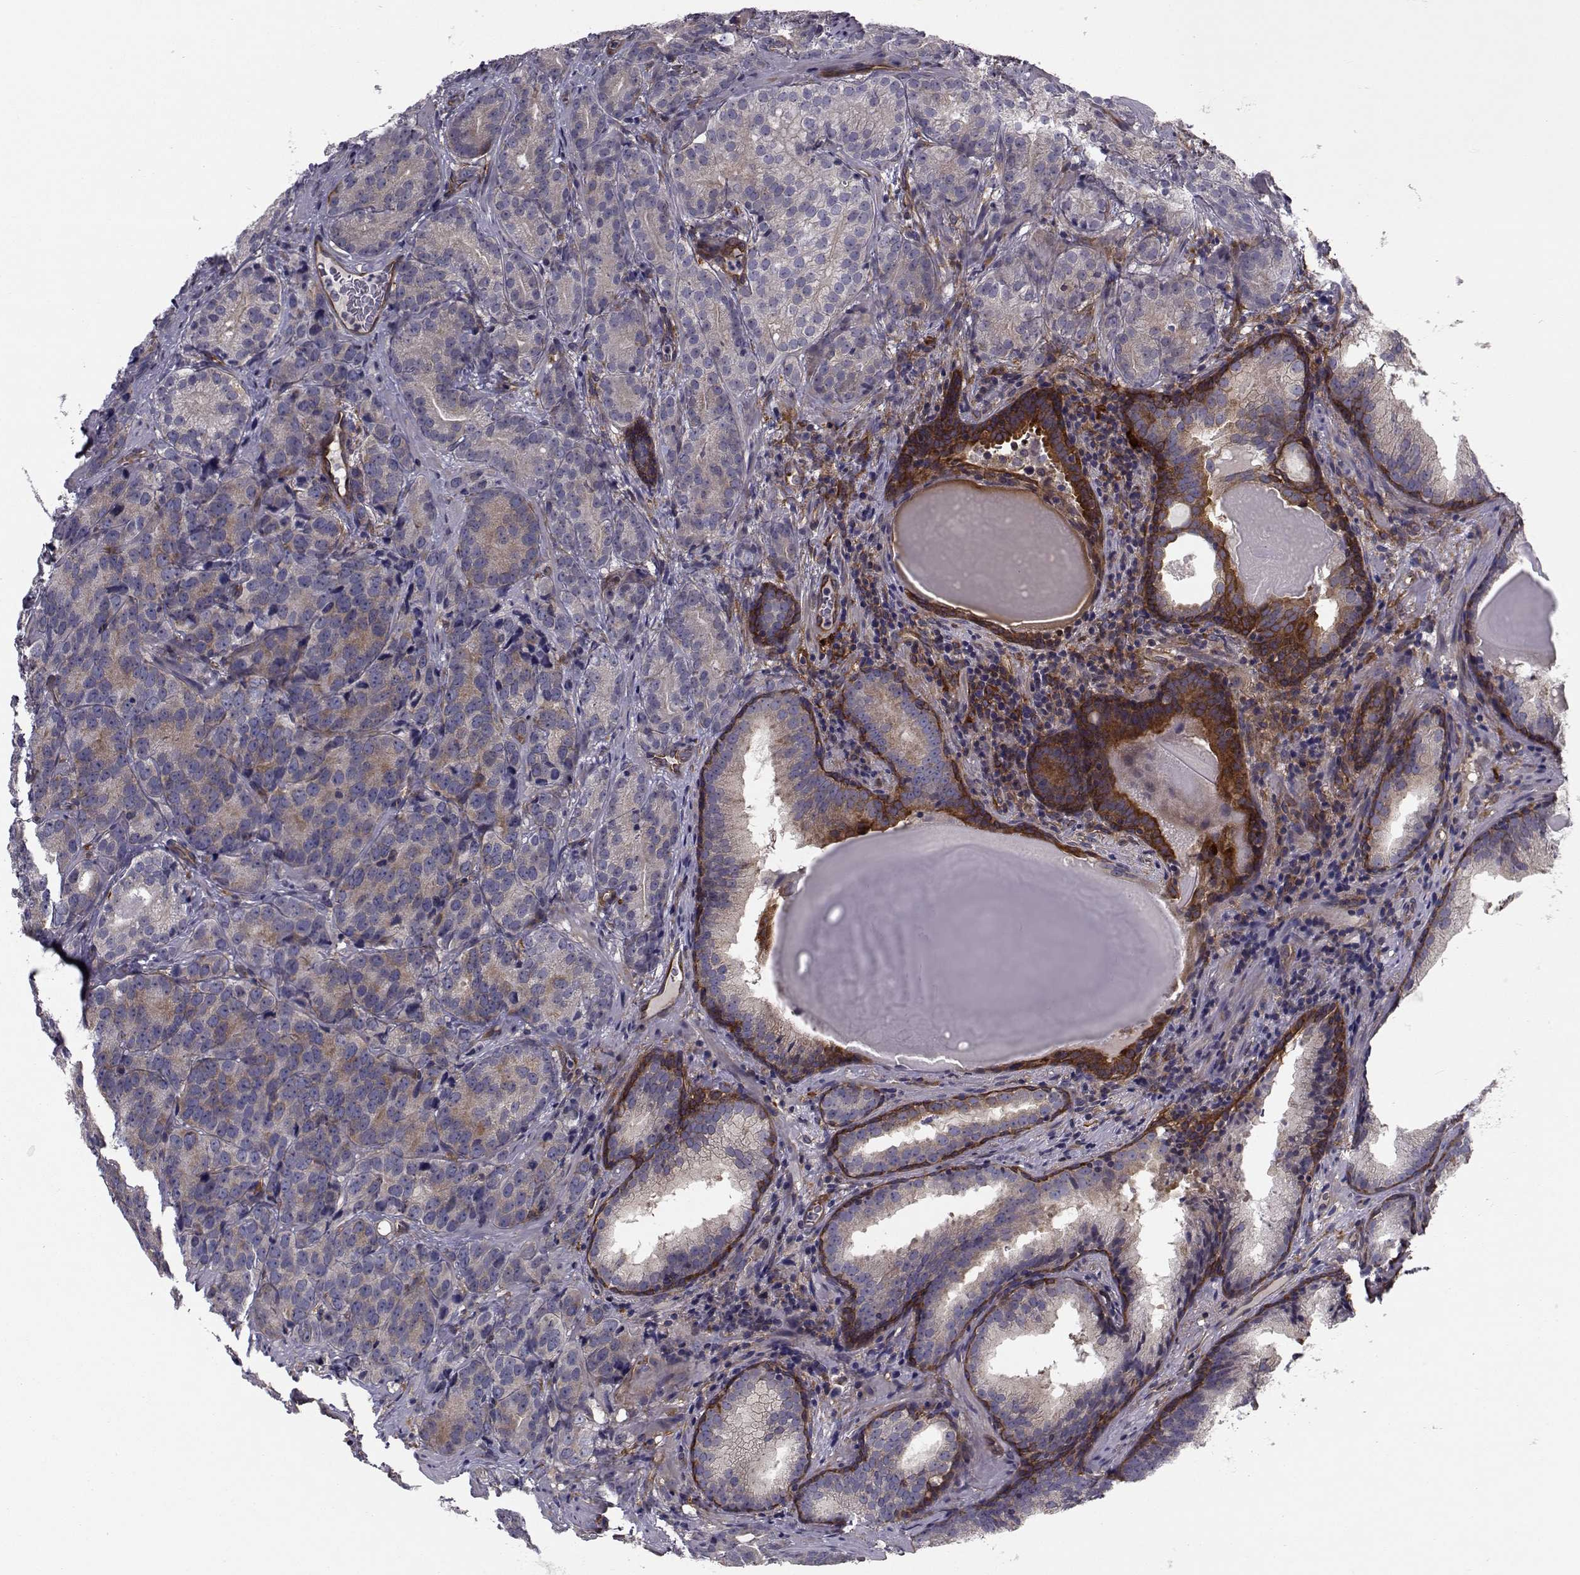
{"staining": {"intensity": "moderate", "quantity": ">75%", "location": "cytoplasmic/membranous"}, "tissue": "prostate cancer", "cell_type": "Tumor cells", "image_type": "cancer", "snomed": [{"axis": "morphology", "description": "Adenocarcinoma, NOS"}, {"axis": "topography", "description": "Prostate"}], "caption": "Immunohistochemistry of prostate cancer (adenocarcinoma) exhibits medium levels of moderate cytoplasmic/membranous expression in approximately >75% of tumor cells.", "gene": "TRIP10", "patient": {"sex": "male", "age": 71}}